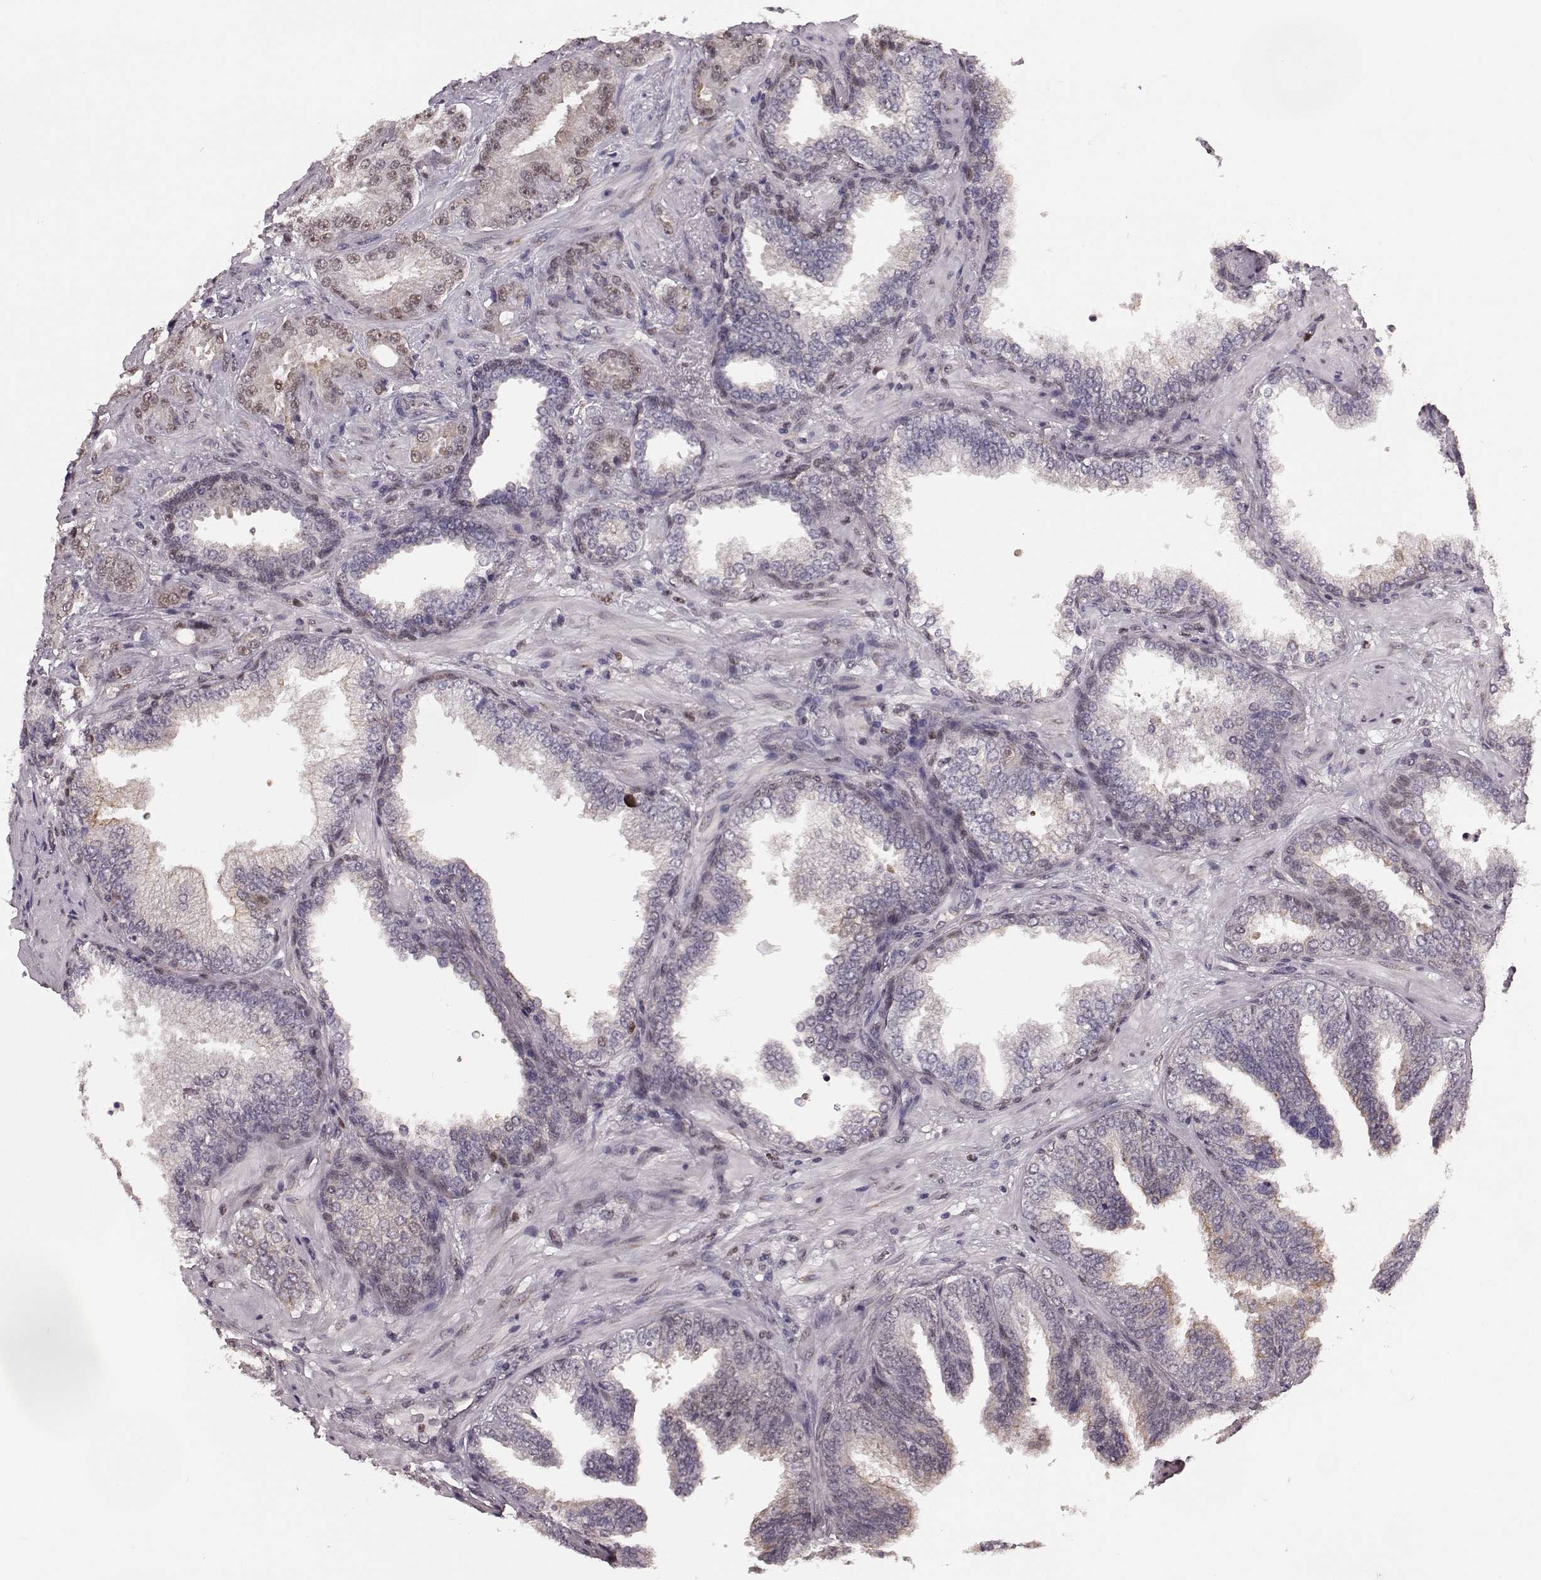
{"staining": {"intensity": "weak", "quantity": "25%-75%", "location": "nuclear"}, "tissue": "prostate cancer", "cell_type": "Tumor cells", "image_type": "cancer", "snomed": [{"axis": "morphology", "description": "Adenocarcinoma, Low grade"}, {"axis": "topography", "description": "Prostate"}], "caption": "Prostate cancer tissue demonstrates weak nuclear expression in about 25%-75% of tumor cells, visualized by immunohistochemistry. Ihc stains the protein of interest in brown and the nuclei are stained blue.", "gene": "KLF6", "patient": {"sex": "male", "age": 68}}